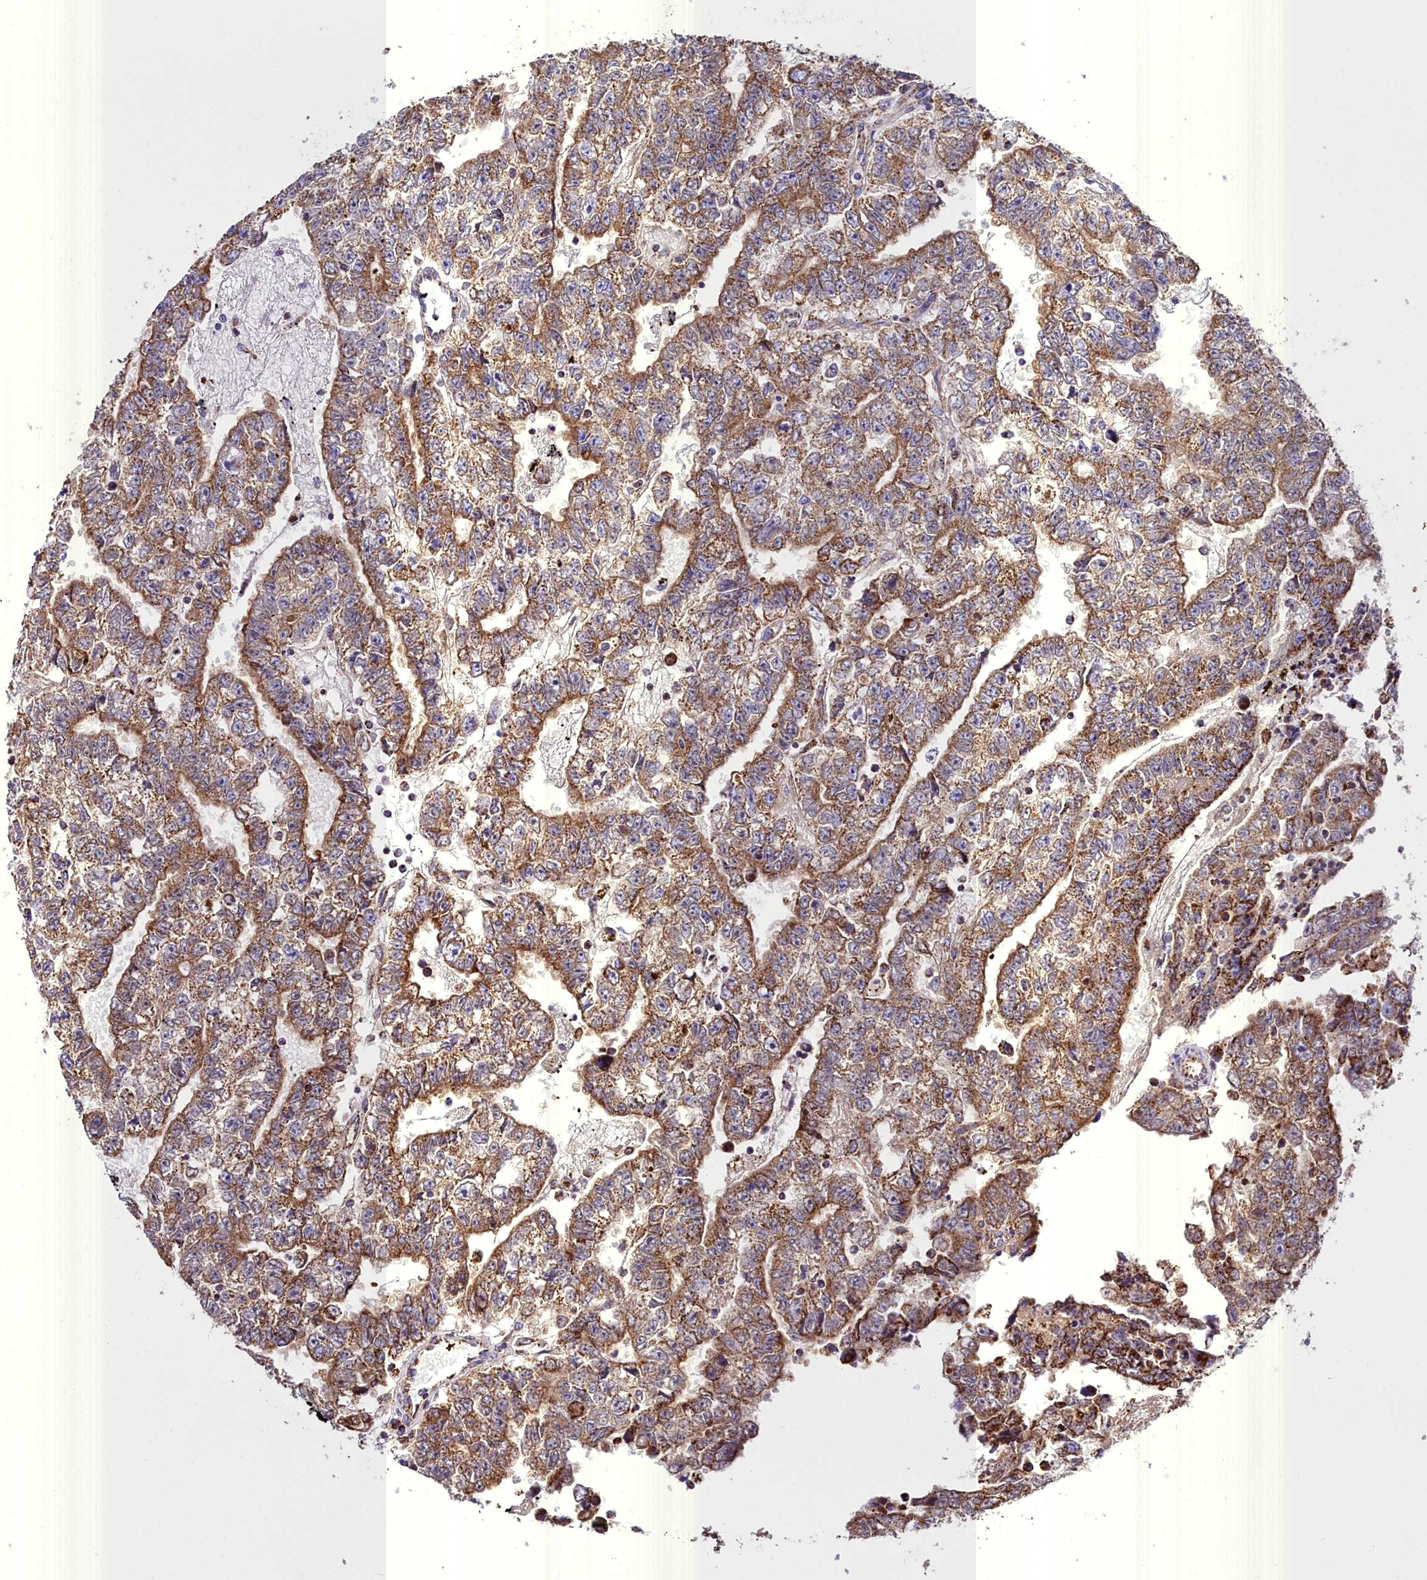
{"staining": {"intensity": "moderate", "quantity": ">75%", "location": "cytoplasmic/membranous"}, "tissue": "testis cancer", "cell_type": "Tumor cells", "image_type": "cancer", "snomed": [{"axis": "morphology", "description": "Carcinoma, Embryonal, NOS"}, {"axis": "topography", "description": "Testis"}], "caption": "Protein expression analysis of testis cancer displays moderate cytoplasmic/membranous positivity in approximately >75% of tumor cells.", "gene": "WDFY3", "patient": {"sex": "male", "age": 25}}